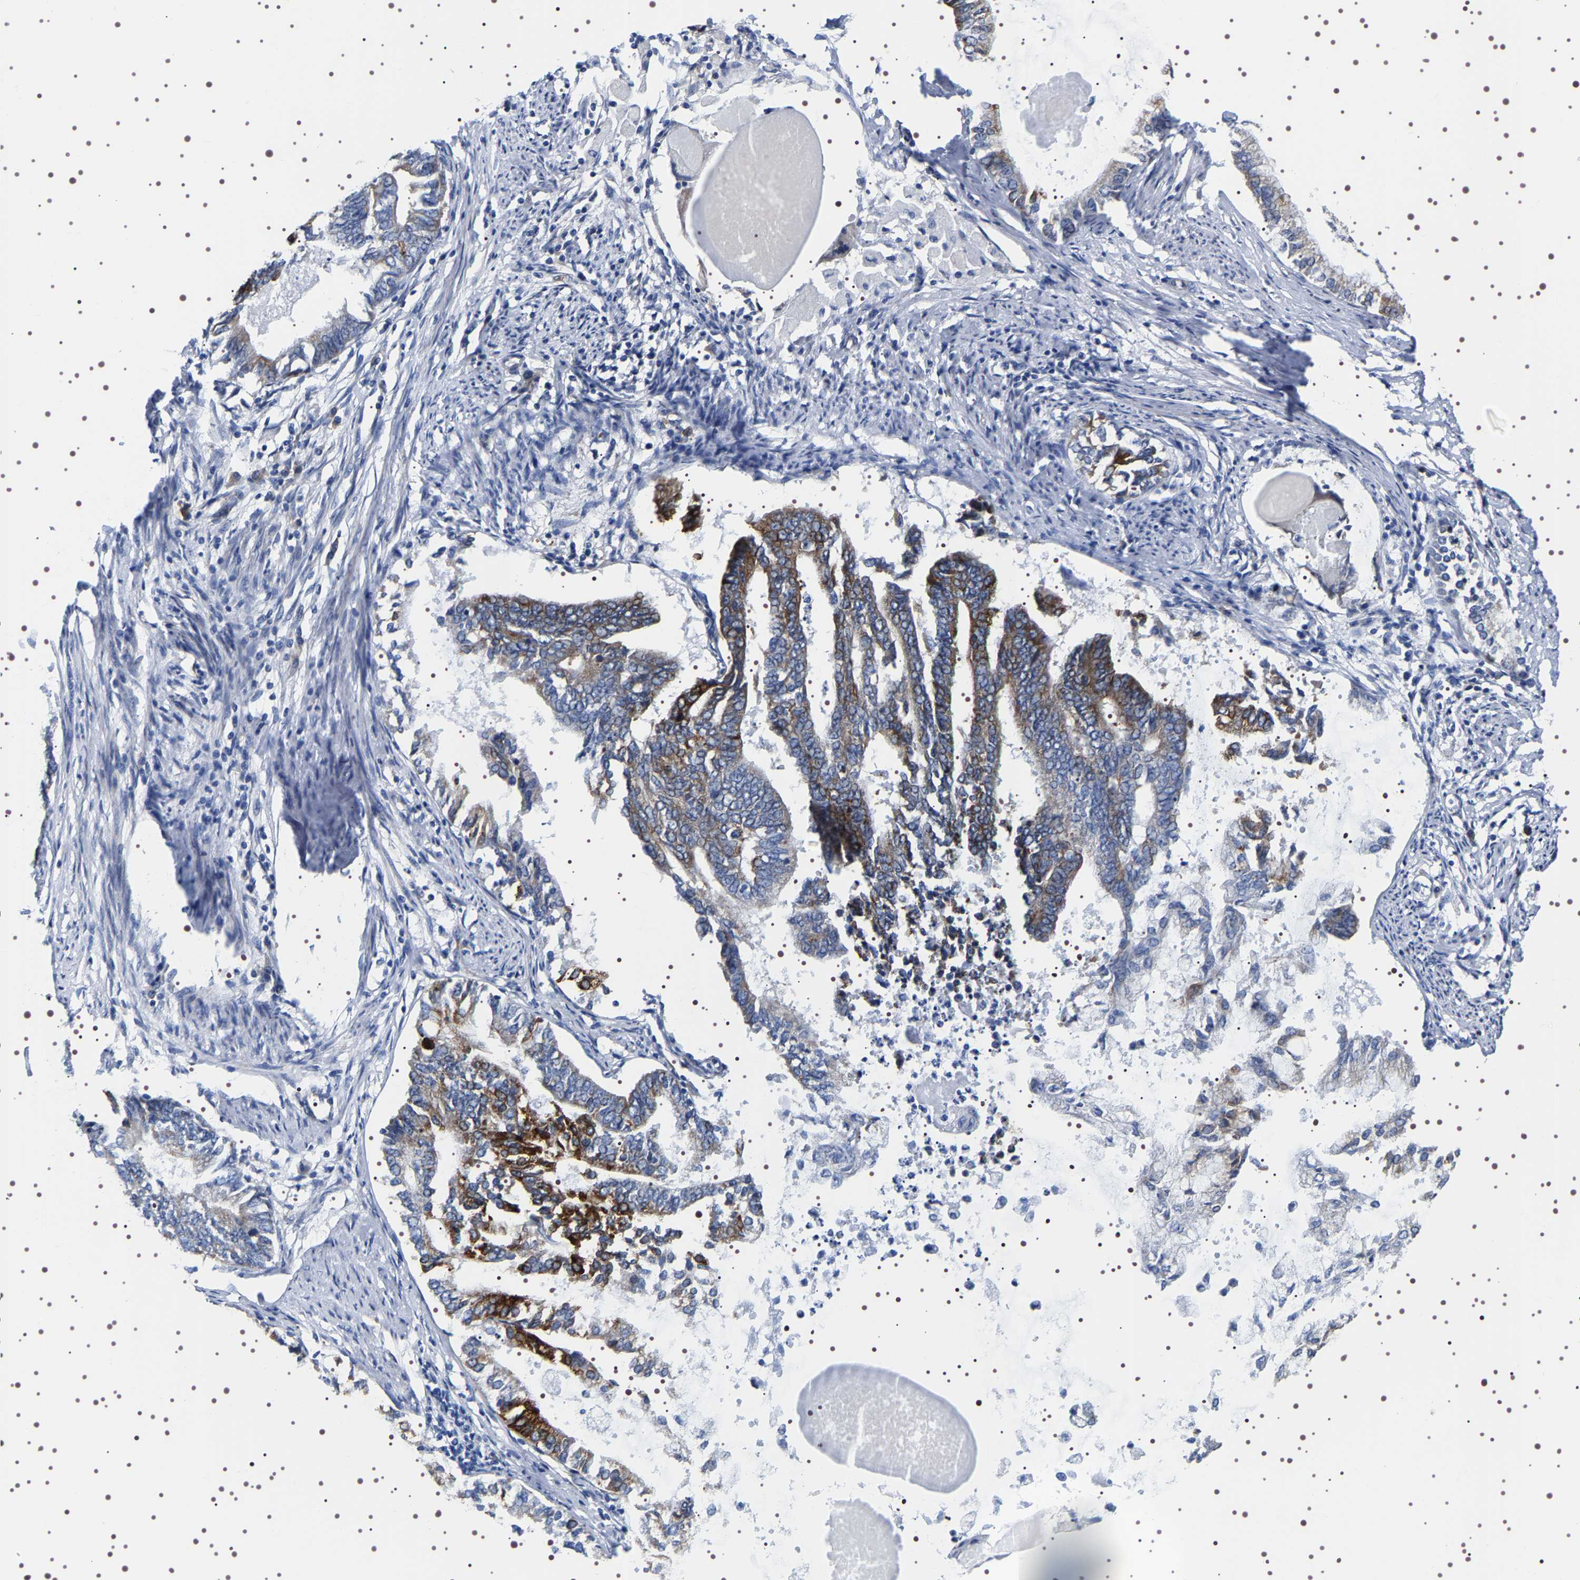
{"staining": {"intensity": "moderate", "quantity": ">75%", "location": "cytoplasmic/membranous"}, "tissue": "endometrial cancer", "cell_type": "Tumor cells", "image_type": "cancer", "snomed": [{"axis": "morphology", "description": "Adenocarcinoma, NOS"}, {"axis": "topography", "description": "Endometrium"}], "caption": "Human adenocarcinoma (endometrial) stained with a brown dye reveals moderate cytoplasmic/membranous positive staining in approximately >75% of tumor cells.", "gene": "SQLE", "patient": {"sex": "female", "age": 86}}